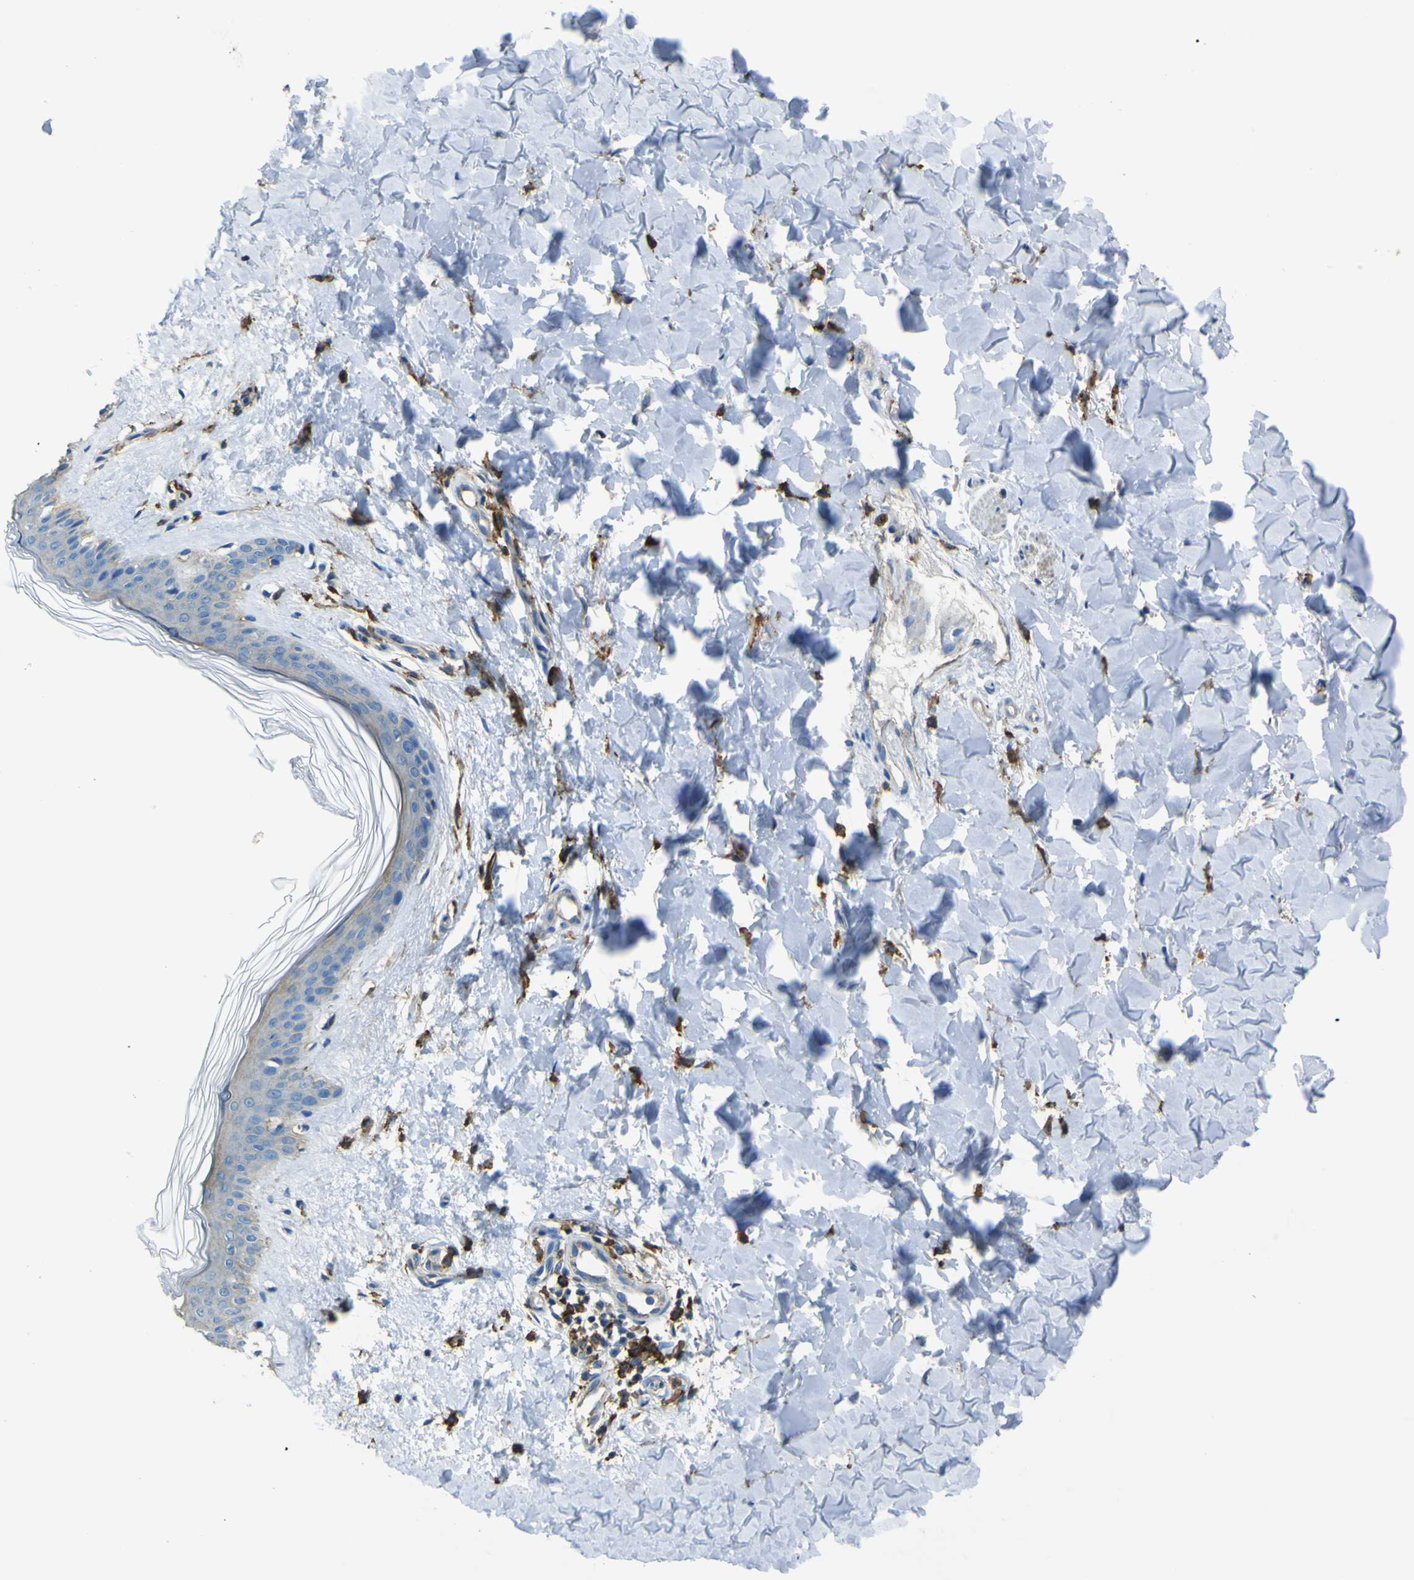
{"staining": {"intensity": "moderate", "quantity": "25%-75%", "location": "cytoplasmic/membranous"}, "tissue": "skin", "cell_type": "Fibroblasts", "image_type": "normal", "snomed": [{"axis": "morphology", "description": "Normal tissue, NOS"}, {"axis": "topography", "description": "Skin"}], "caption": "Immunohistochemistry photomicrograph of benign skin stained for a protein (brown), which displays medium levels of moderate cytoplasmic/membranous expression in about 25%-75% of fibroblasts.", "gene": "LAIR1", "patient": {"sex": "female", "age": 41}}